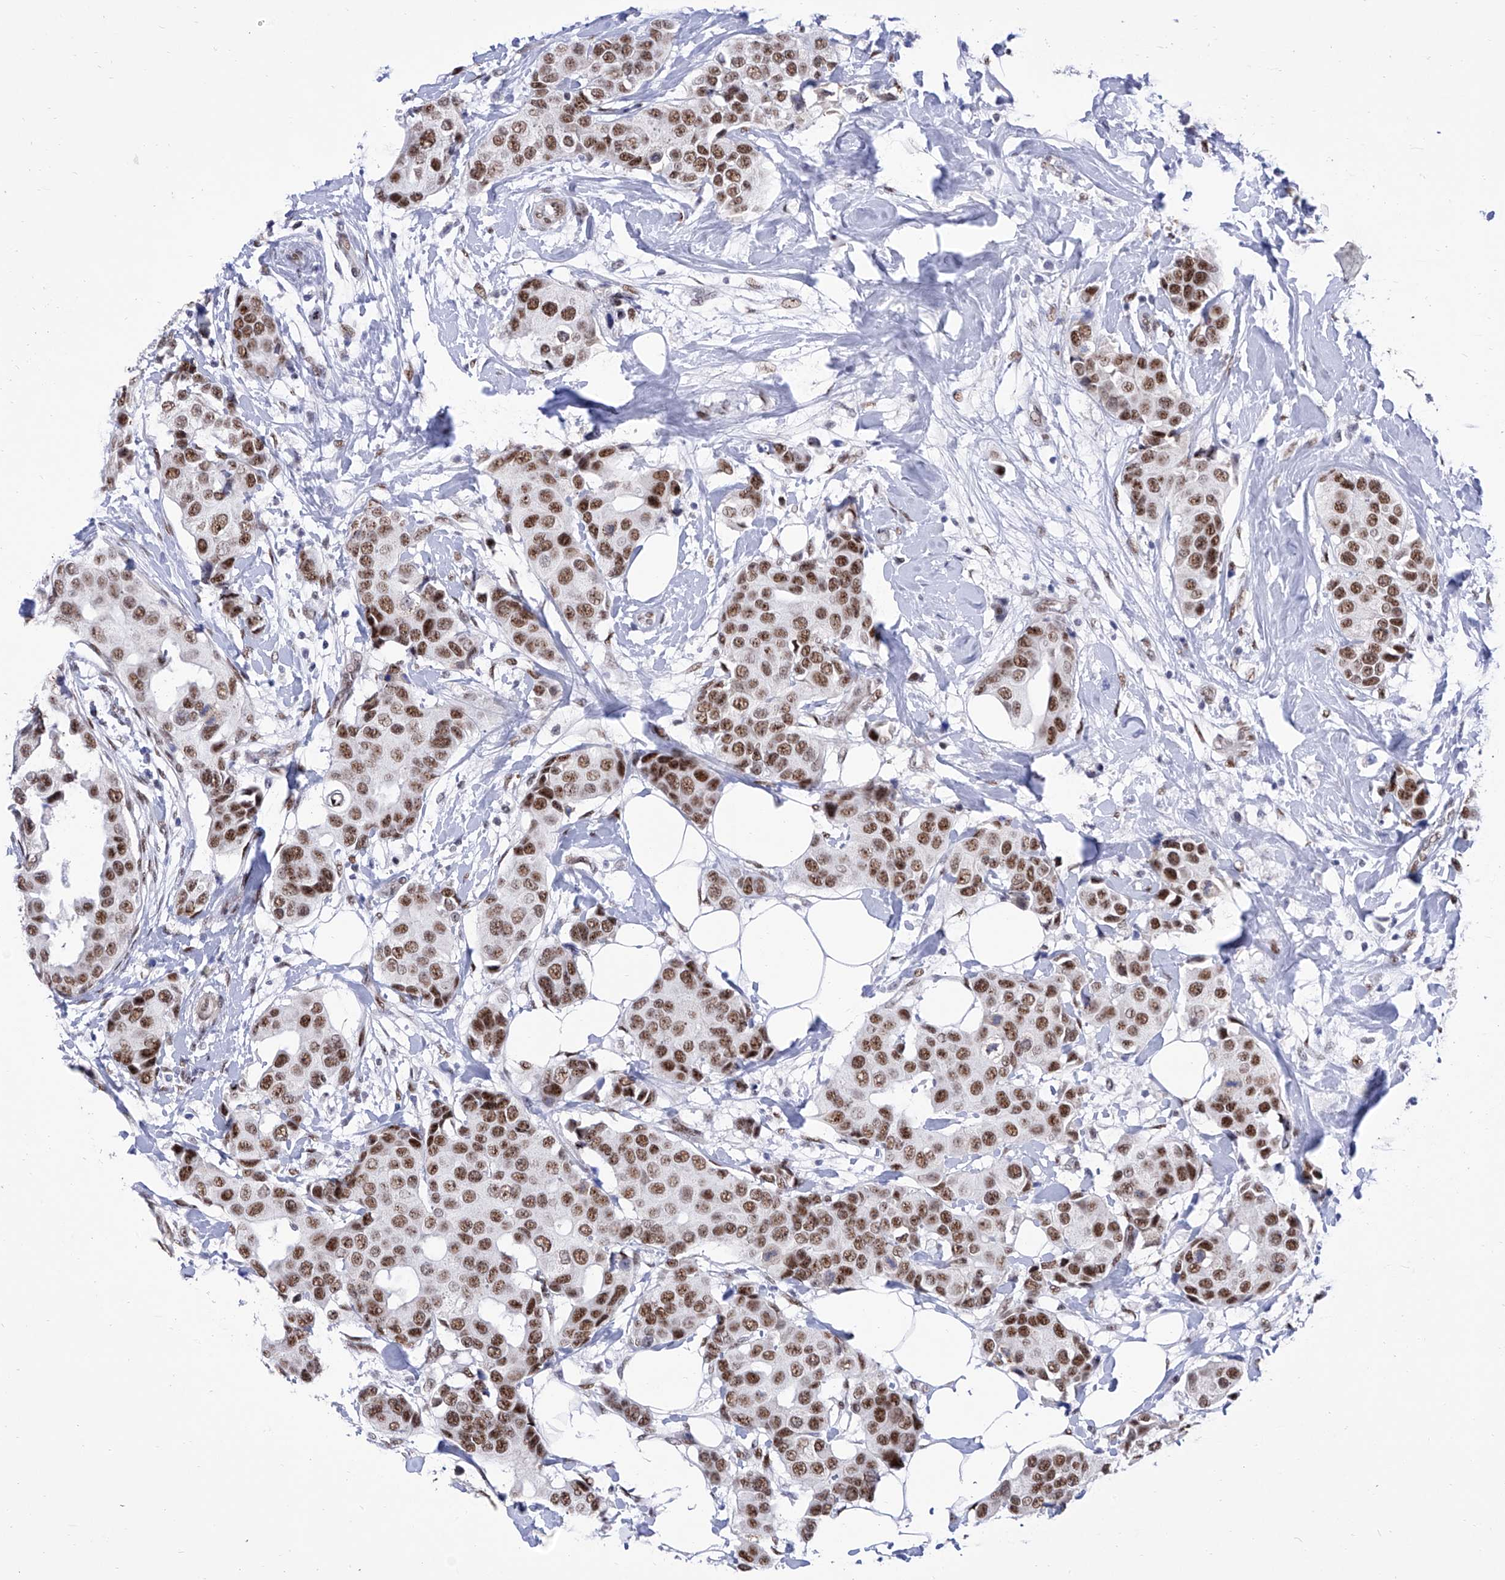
{"staining": {"intensity": "strong", "quantity": ">75%", "location": "nuclear"}, "tissue": "breast cancer", "cell_type": "Tumor cells", "image_type": "cancer", "snomed": [{"axis": "morphology", "description": "Normal tissue, NOS"}, {"axis": "morphology", "description": "Duct carcinoma"}, {"axis": "topography", "description": "Breast"}], "caption": "Immunohistochemistry of human breast cancer (invasive ductal carcinoma) reveals high levels of strong nuclear positivity in approximately >75% of tumor cells.", "gene": "ATN1", "patient": {"sex": "female", "age": 39}}